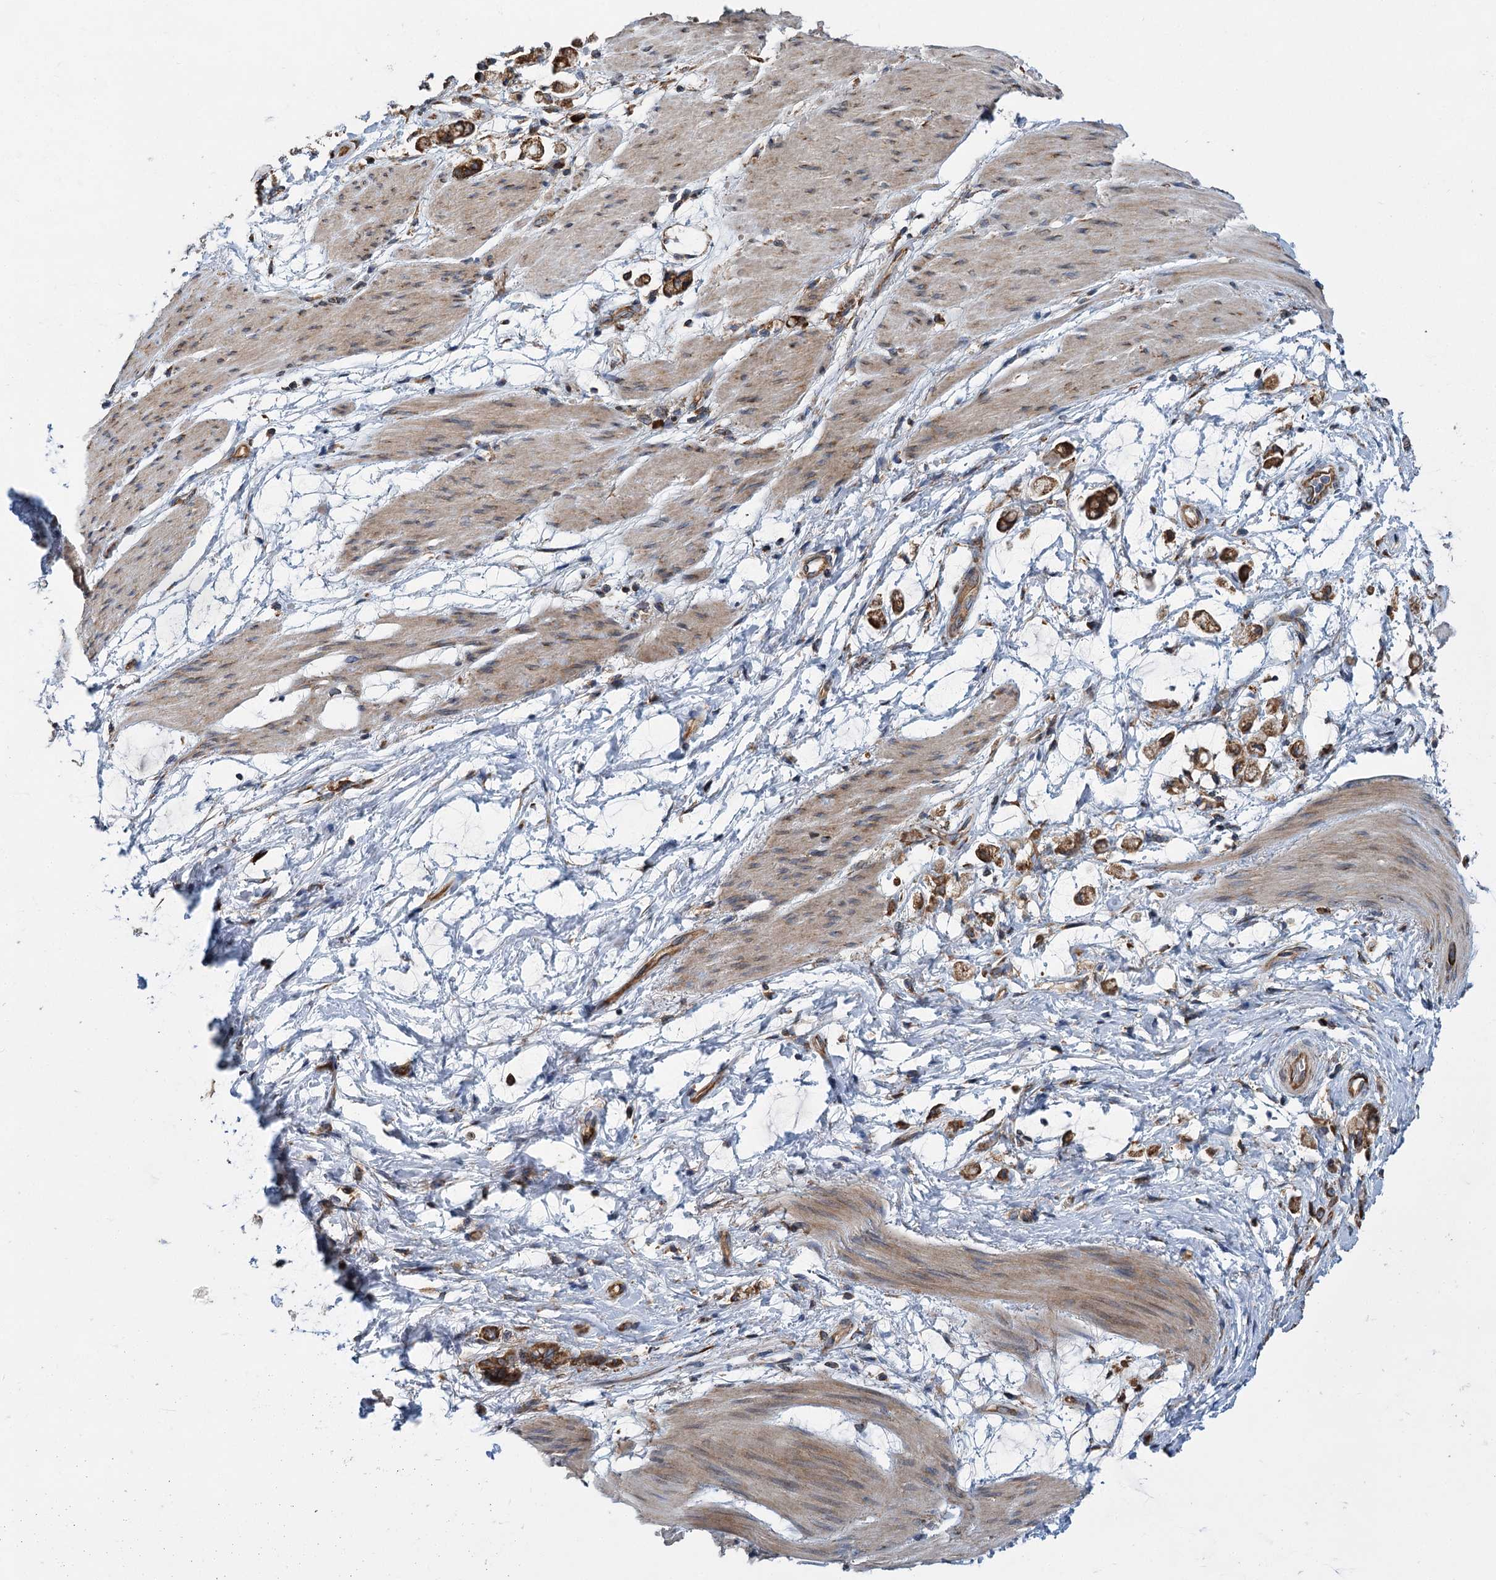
{"staining": {"intensity": "moderate", "quantity": ">75%", "location": "cytoplasmic/membranous"}, "tissue": "stomach cancer", "cell_type": "Tumor cells", "image_type": "cancer", "snomed": [{"axis": "morphology", "description": "Adenocarcinoma, NOS"}, {"axis": "topography", "description": "Stomach"}], "caption": "Immunohistochemistry (IHC) of human stomach cancer shows medium levels of moderate cytoplasmic/membranous expression in approximately >75% of tumor cells. (DAB (3,3'-diaminobenzidine) IHC with brightfield microscopy, high magnification).", "gene": "LINS1", "patient": {"sex": "female", "age": 60}}